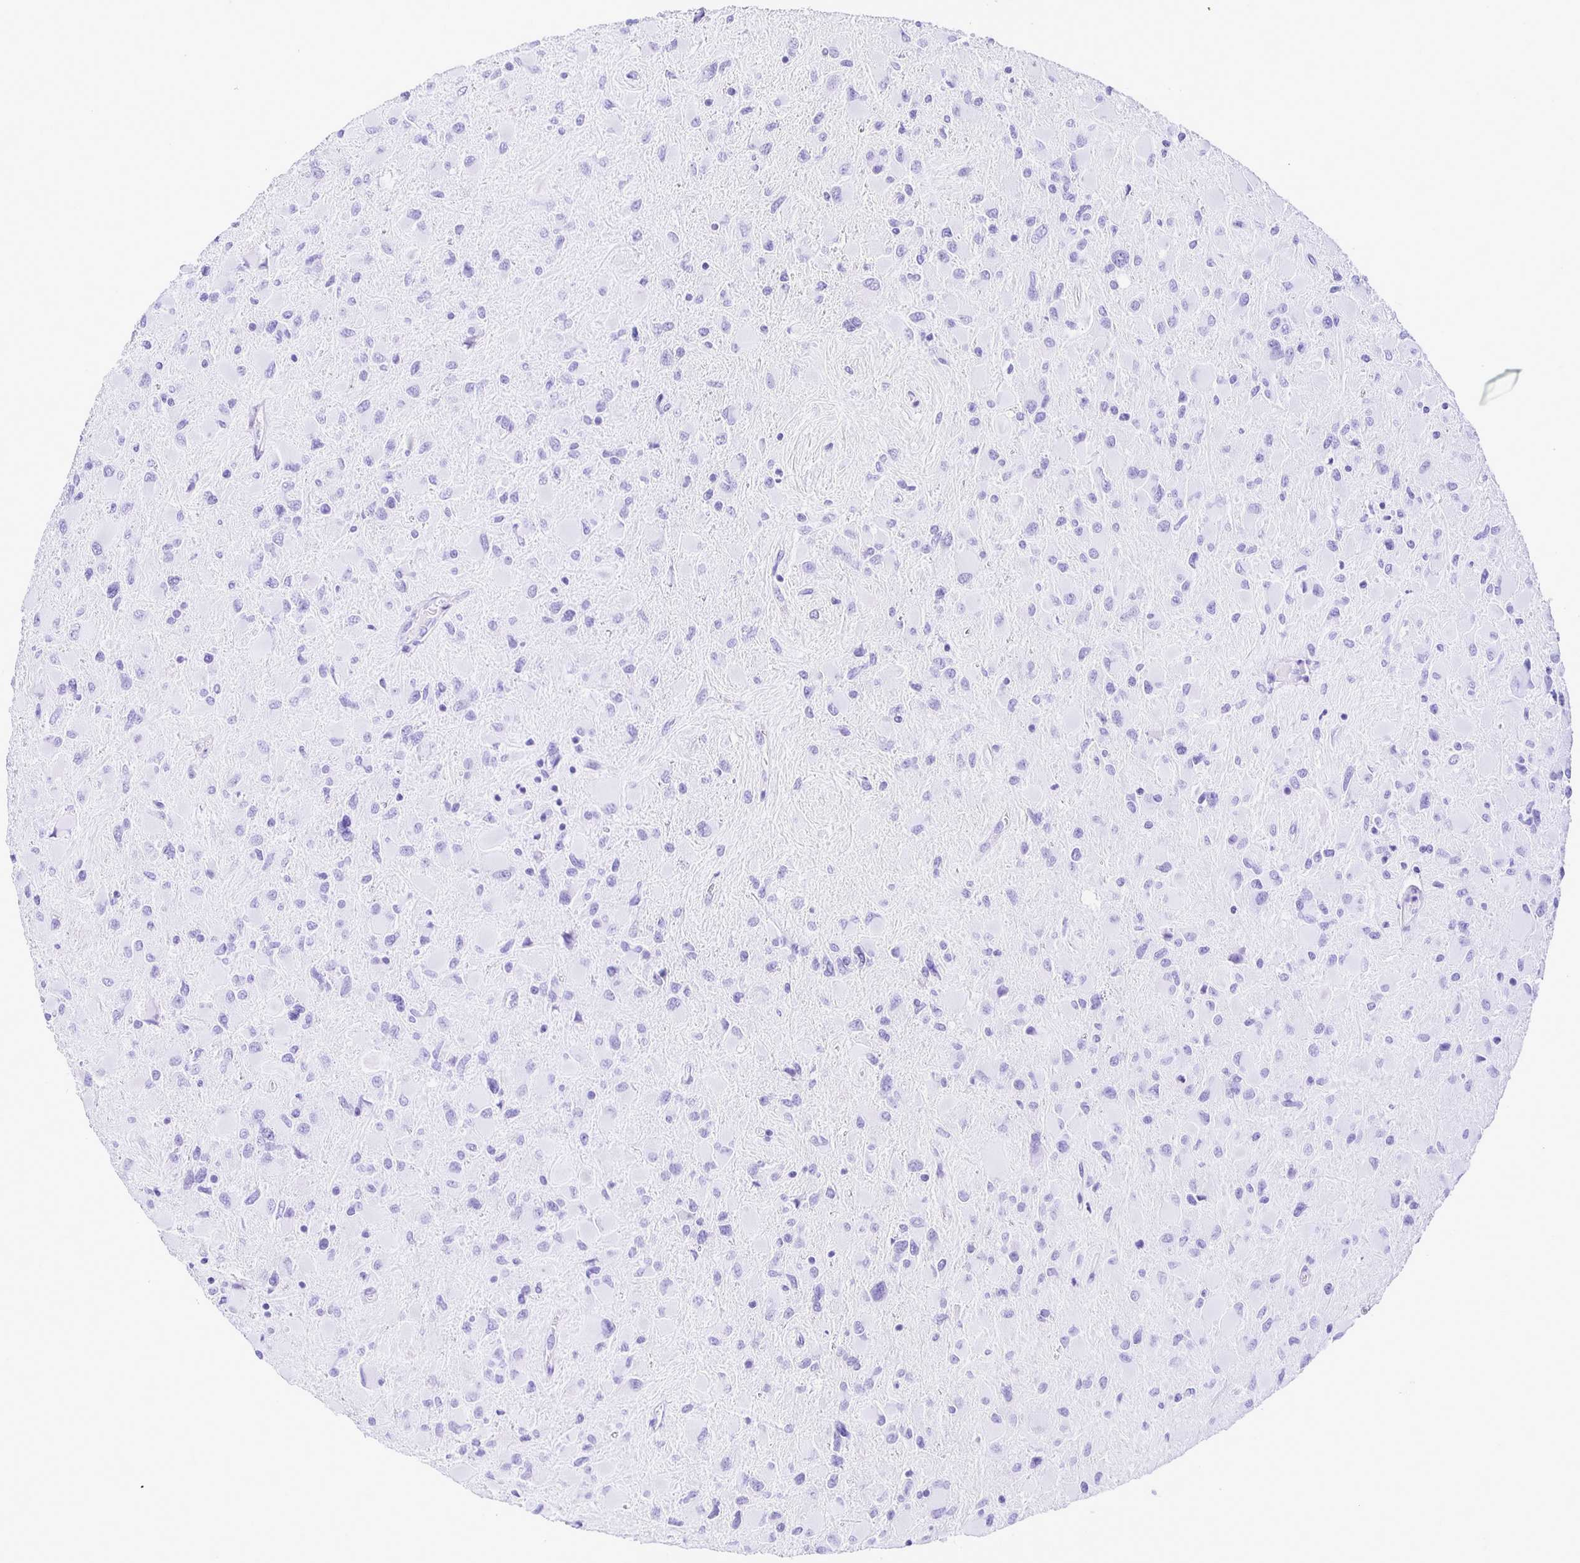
{"staining": {"intensity": "negative", "quantity": "none", "location": "none"}, "tissue": "glioma", "cell_type": "Tumor cells", "image_type": "cancer", "snomed": [{"axis": "morphology", "description": "Glioma, malignant, High grade"}, {"axis": "topography", "description": "Cerebral cortex"}], "caption": "Immunohistochemistry (IHC) image of glioma stained for a protein (brown), which reveals no positivity in tumor cells.", "gene": "TAF1D", "patient": {"sex": "female", "age": 36}}